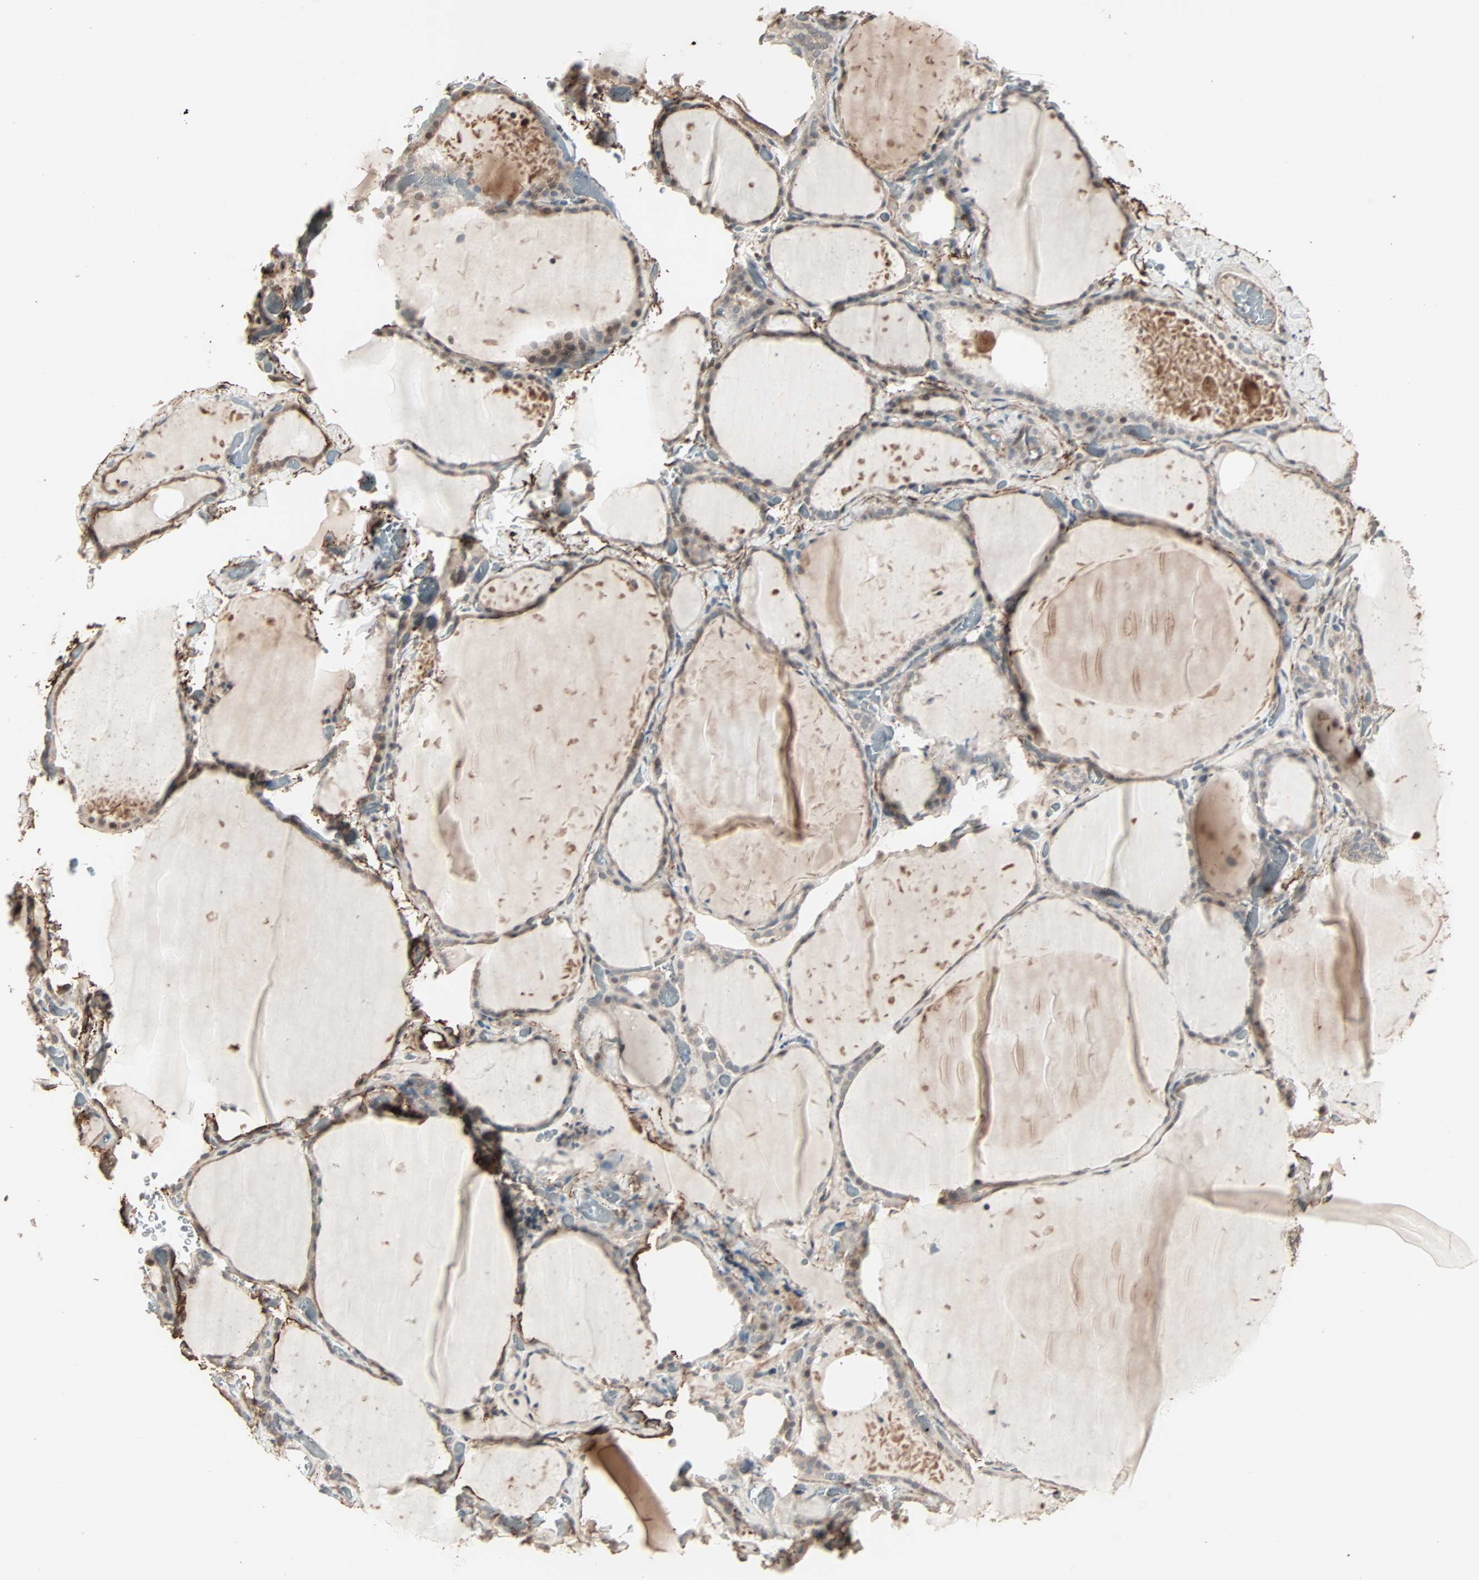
{"staining": {"intensity": "weak", "quantity": "25%-75%", "location": "cytoplasmic/membranous"}, "tissue": "thyroid gland", "cell_type": "Glandular cells", "image_type": "normal", "snomed": [{"axis": "morphology", "description": "Normal tissue, NOS"}, {"axis": "topography", "description": "Thyroid gland"}], "caption": "Immunohistochemical staining of benign human thyroid gland reveals 25%-75% levels of weak cytoplasmic/membranous protein expression in approximately 25%-75% of glandular cells. The protein is stained brown, and the nuclei are stained in blue (DAB (3,3'-diaminobenzidine) IHC with brightfield microscopy, high magnification).", "gene": "CALCRL", "patient": {"sex": "female", "age": 22}}